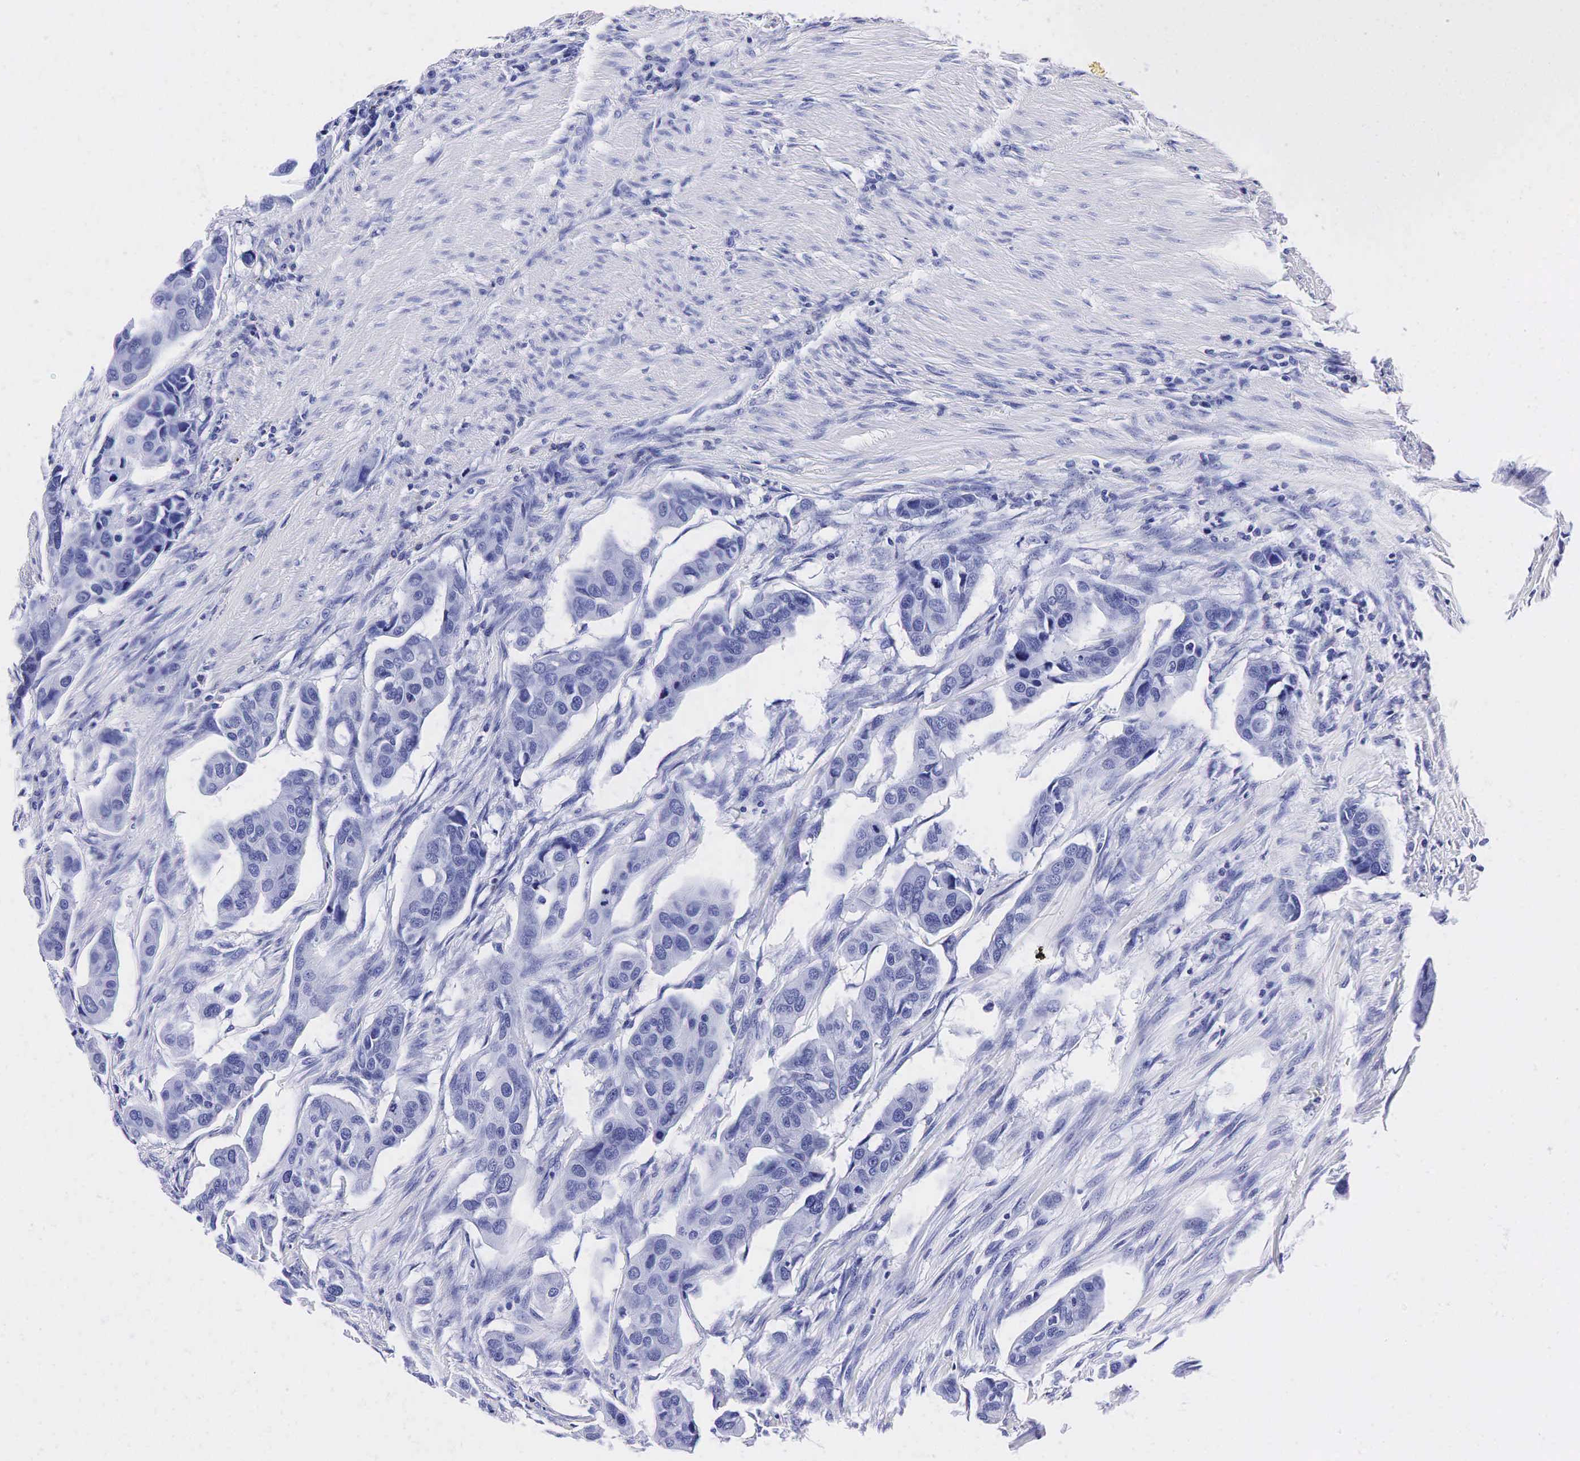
{"staining": {"intensity": "negative", "quantity": "none", "location": "none"}, "tissue": "urothelial cancer", "cell_type": "Tumor cells", "image_type": "cancer", "snomed": [{"axis": "morphology", "description": "Adenocarcinoma, NOS"}, {"axis": "topography", "description": "Urinary bladder"}], "caption": "There is no significant staining in tumor cells of adenocarcinoma.", "gene": "KLK3", "patient": {"sex": "male", "age": 61}}